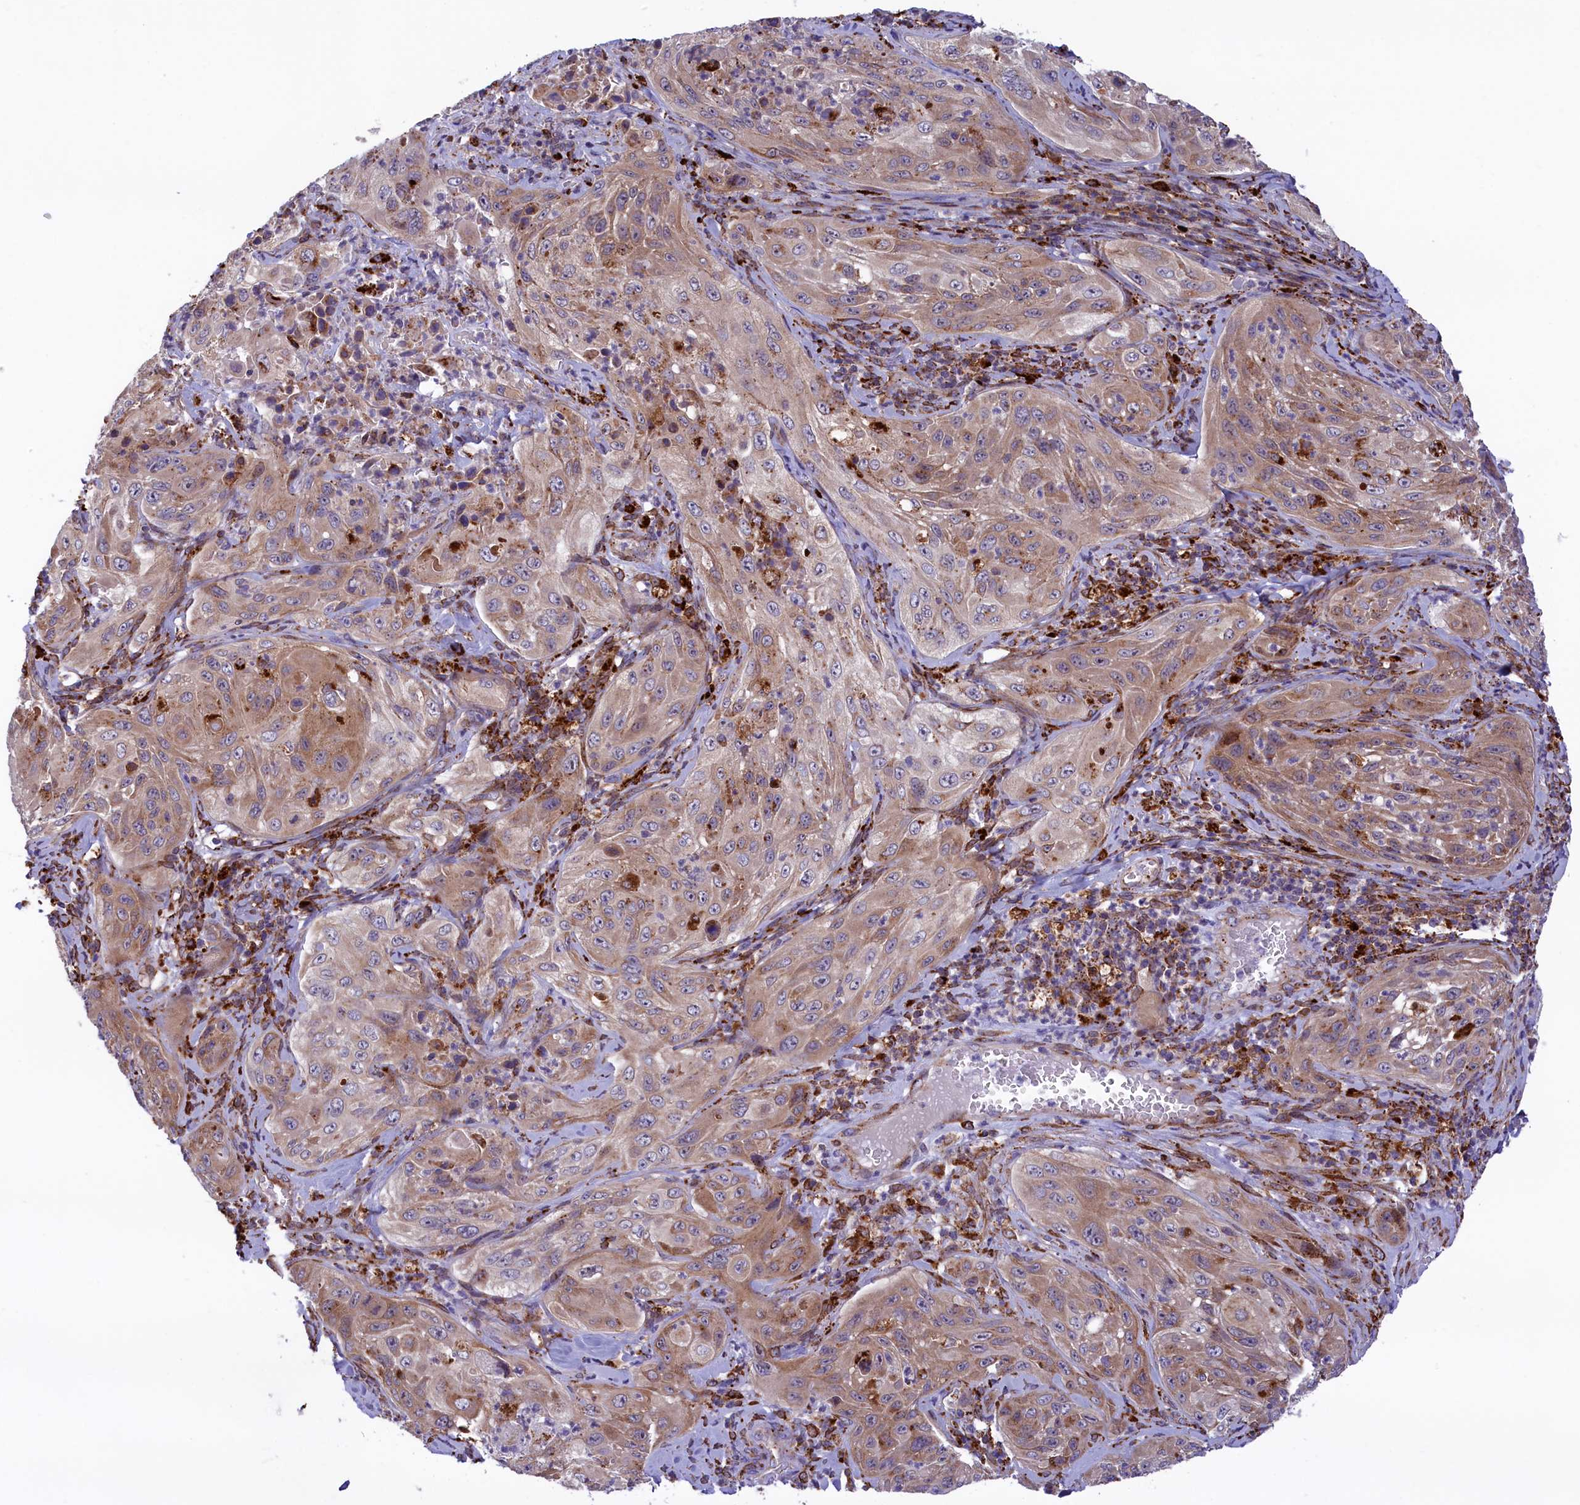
{"staining": {"intensity": "weak", "quantity": ">75%", "location": "cytoplasmic/membranous"}, "tissue": "cervical cancer", "cell_type": "Tumor cells", "image_type": "cancer", "snomed": [{"axis": "morphology", "description": "Squamous cell carcinoma, NOS"}, {"axis": "topography", "description": "Cervix"}], "caption": "Squamous cell carcinoma (cervical) tissue displays weak cytoplasmic/membranous expression in approximately >75% of tumor cells, visualized by immunohistochemistry.", "gene": "MAN2B1", "patient": {"sex": "female", "age": 42}}